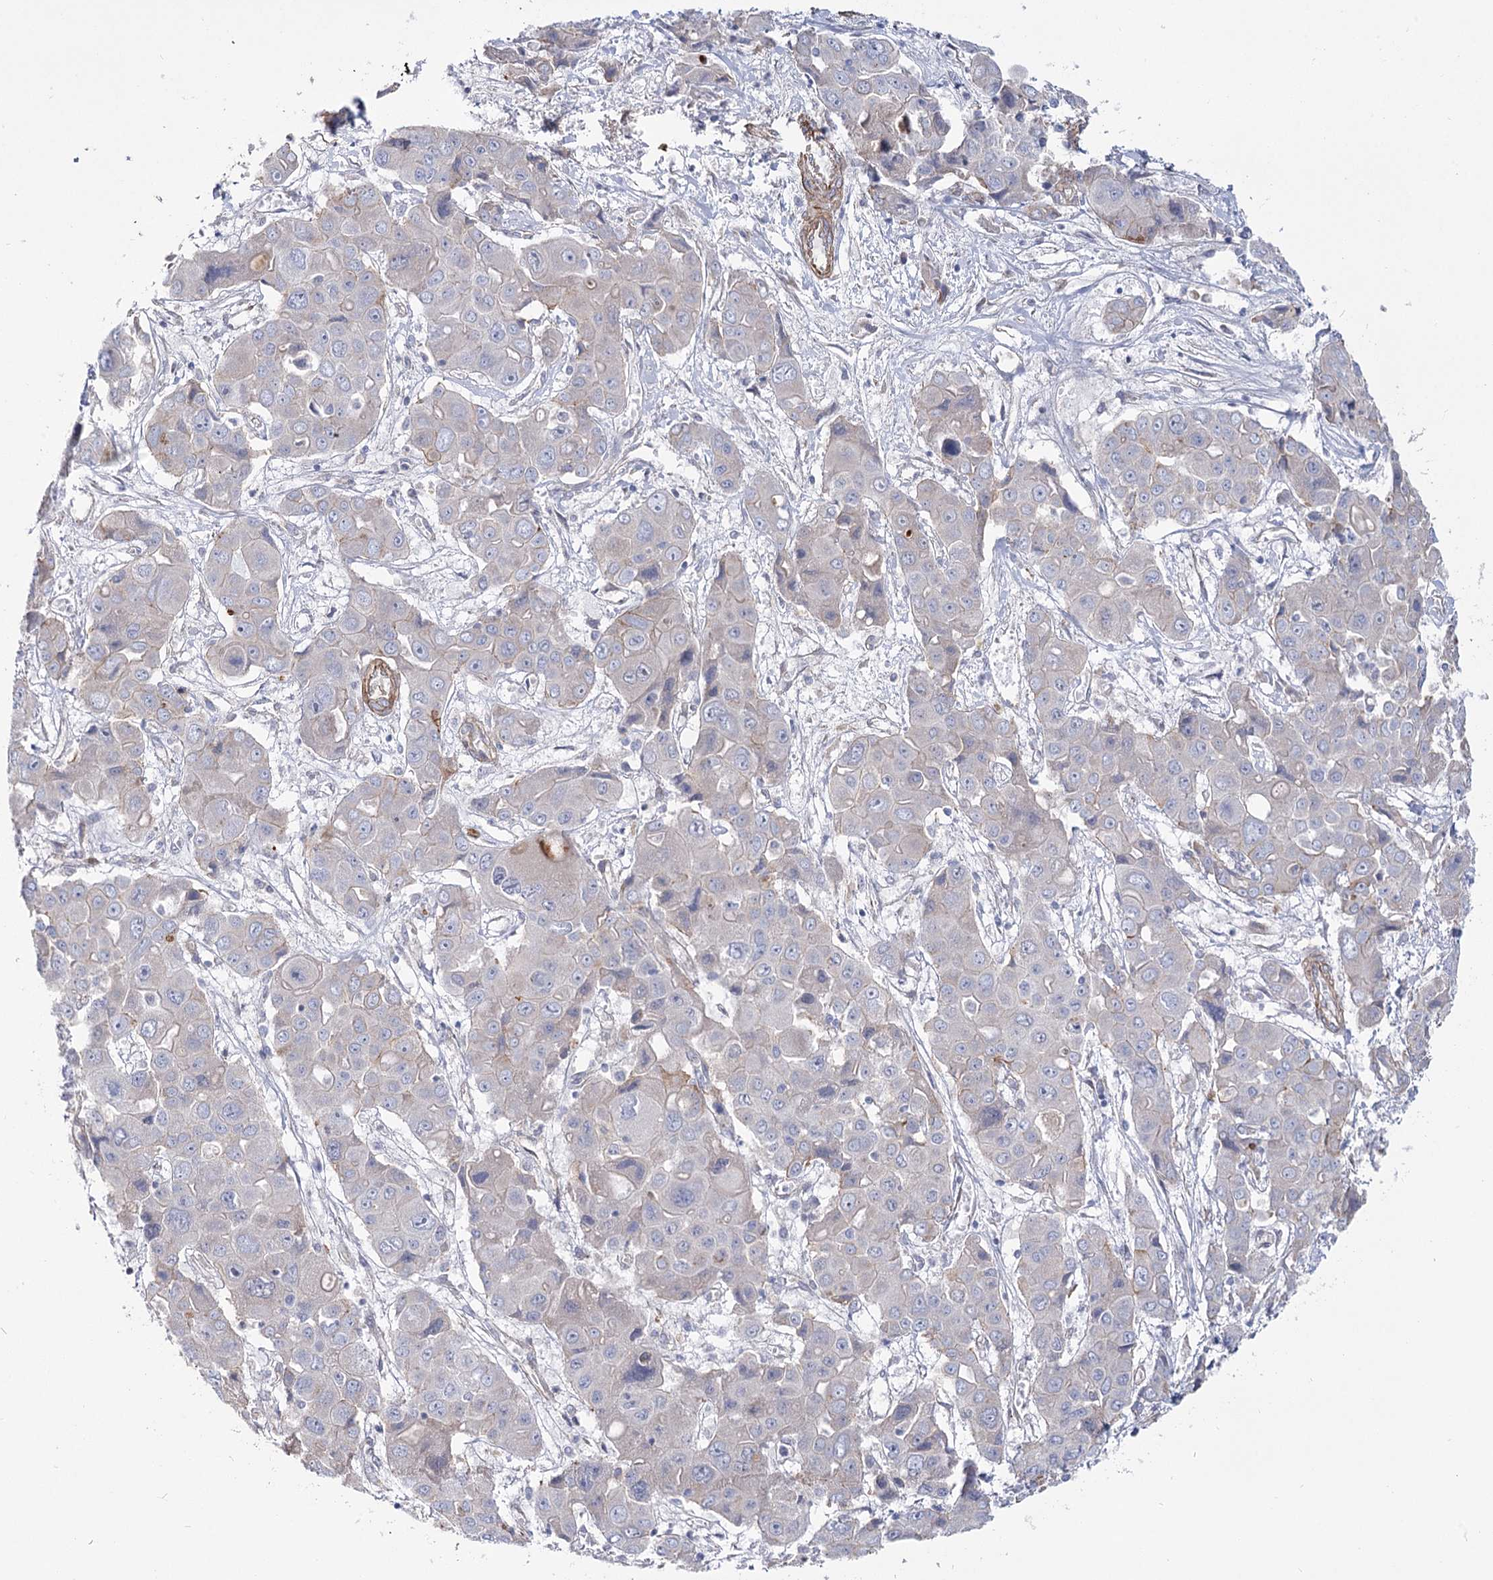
{"staining": {"intensity": "negative", "quantity": "none", "location": "none"}, "tissue": "liver cancer", "cell_type": "Tumor cells", "image_type": "cancer", "snomed": [{"axis": "morphology", "description": "Cholangiocarcinoma"}, {"axis": "topography", "description": "Liver"}], "caption": "IHC image of neoplastic tissue: liver cancer stained with DAB (3,3'-diaminobenzidine) exhibits no significant protein positivity in tumor cells.", "gene": "TMEM164", "patient": {"sex": "male", "age": 67}}